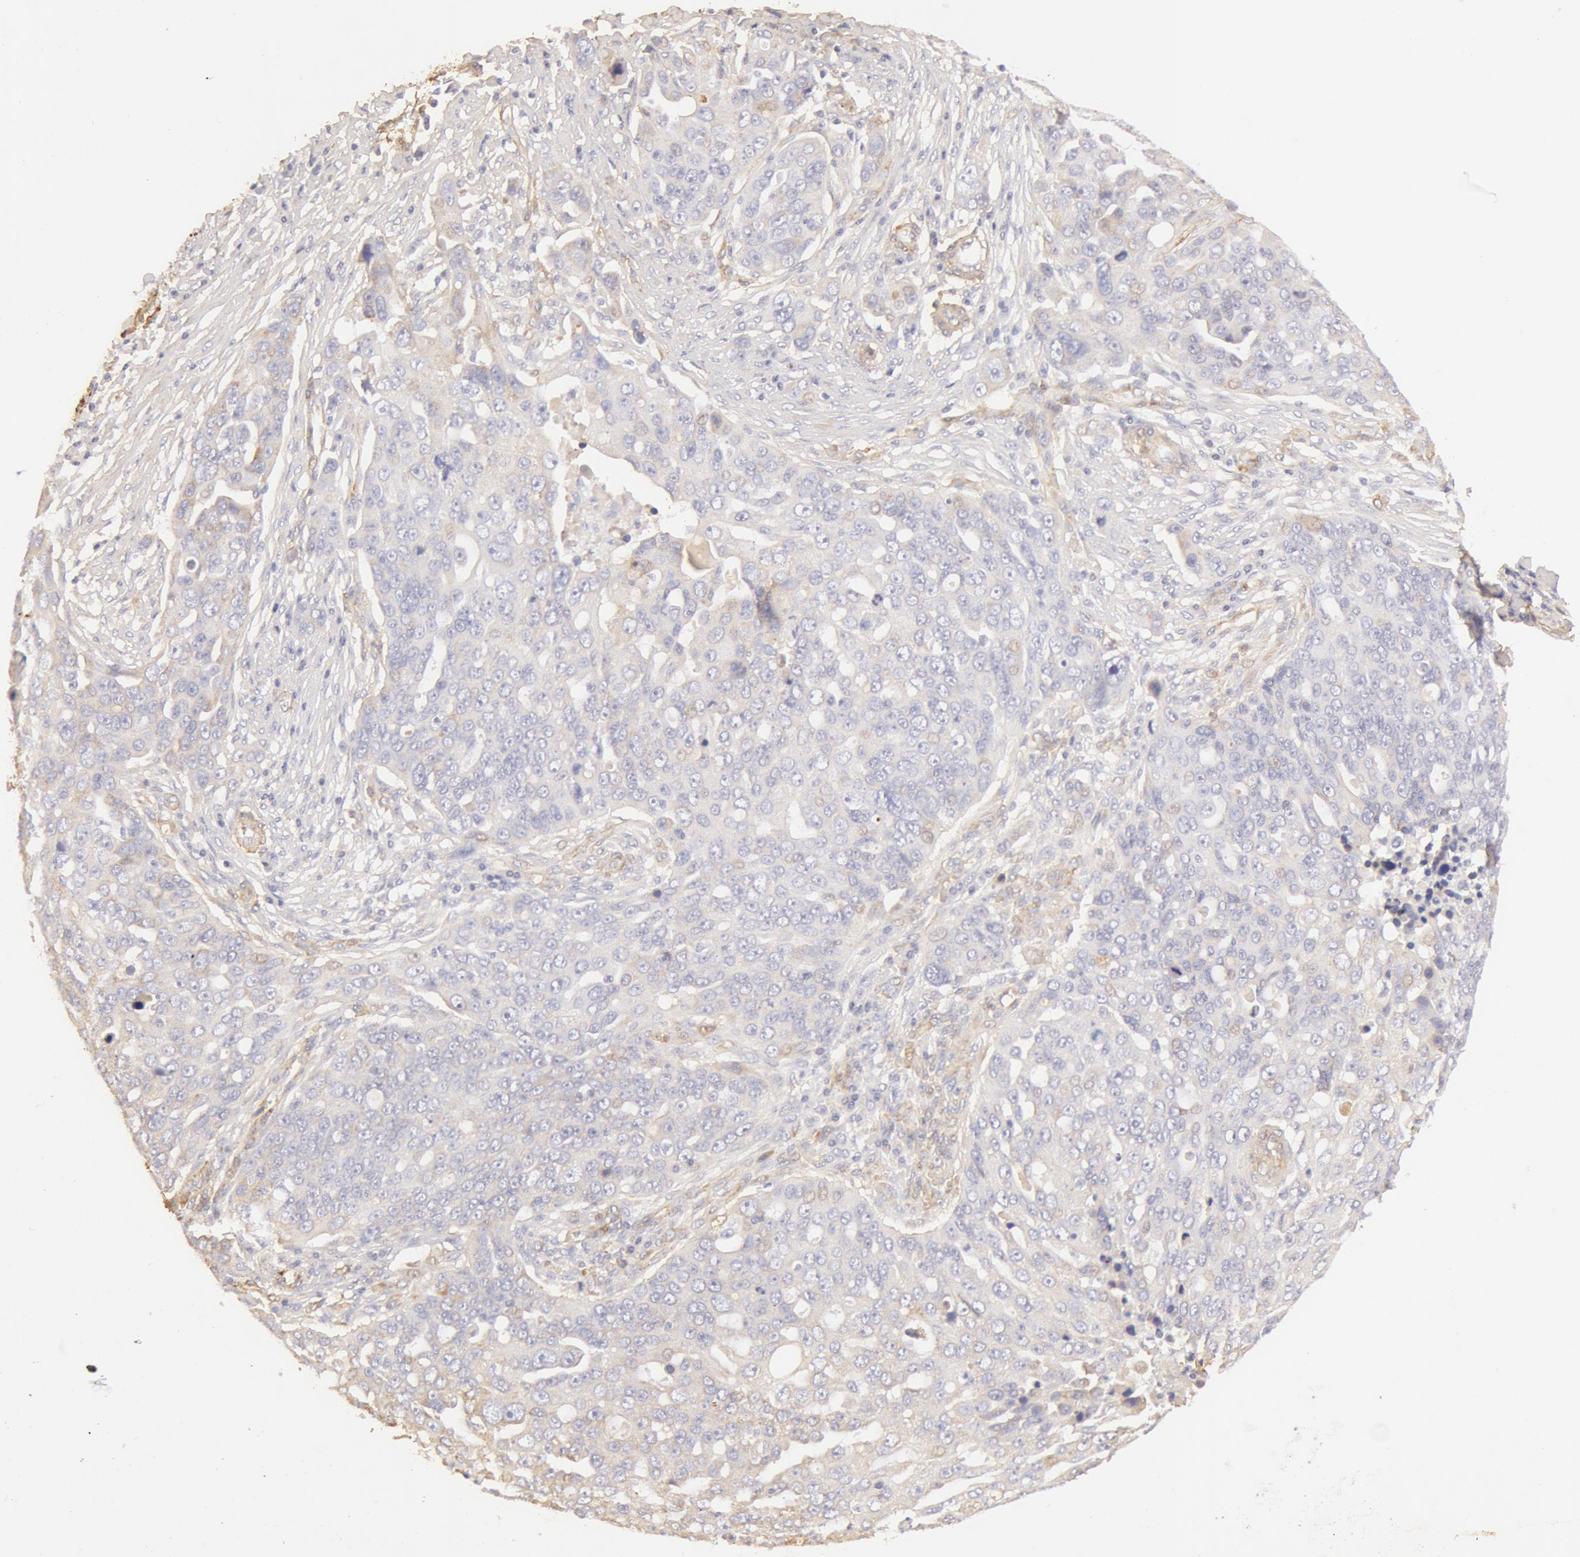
{"staining": {"intensity": "negative", "quantity": "none", "location": "none"}, "tissue": "ovarian cancer", "cell_type": "Tumor cells", "image_type": "cancer", "snomed": [{"axis": "morphology", "description": "Carcinoma, endometroid"}, {"axis": "topography", "description": "Ovary"}], "caption": "Ovarian endometroid carcinoma was stained to show a protein in brown. There is no significant staining in tumor cells. (Immunohistochemistry (ihc), brightfield microscopy, high magnification).", "gene": "COL4A1", "patient": {"sex": "female", "age": 75}}